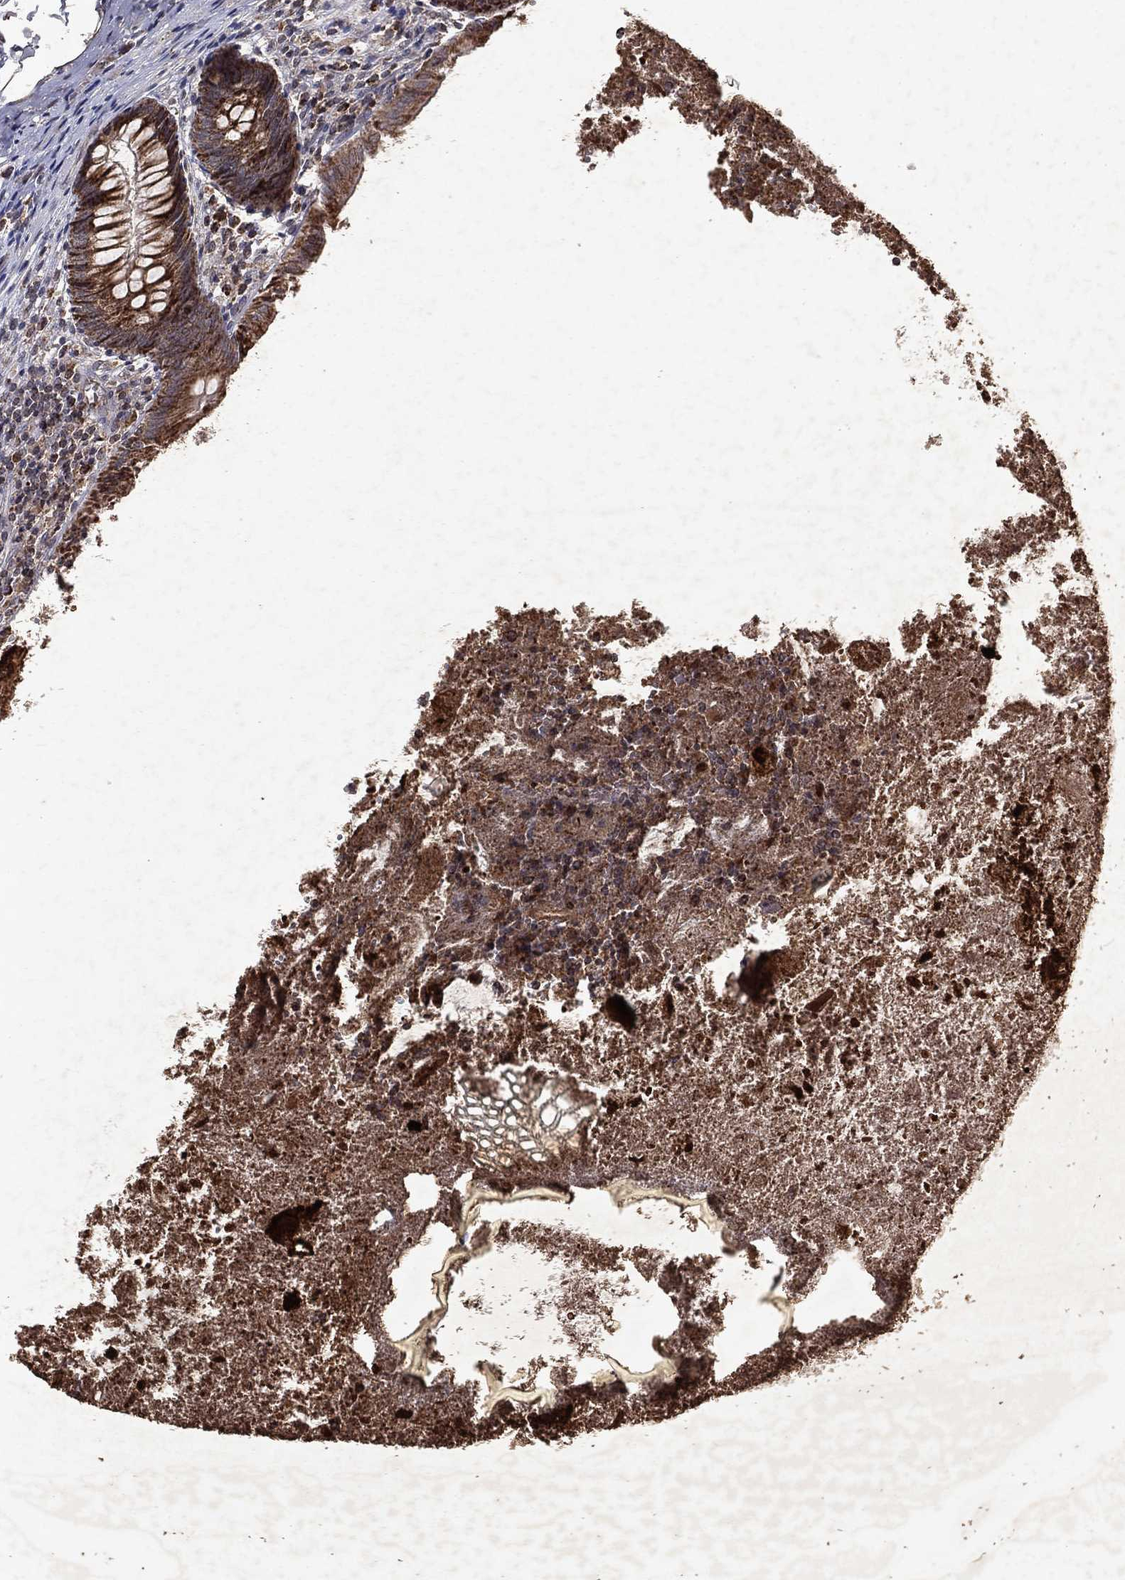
{"staining": {"intensity": "moderate", "quantity": "25%-75%", "location": "cytoplasmic/membranous"}, "tissue": "appendix", "cell_type": "Glandular cells", "image_type": "normal", "snomed": [{"axis": "morphology", "description": "Normal tissue, NOS"}, {"axis": "topography", "description": "Appendix"}], "caption": "A micrograph of appendix stained for a protein demonstrates moderate cytoplasmic/membranous brown staining in glandular cells. The staining was performed using DAB (3,3'-diaminobenzidine), with brown indicating positive protein expression. Nuclei are stained blue with hematoxylin.", "gene": "PYROXD2", "patient": {"sex": "female", "age": 23}}